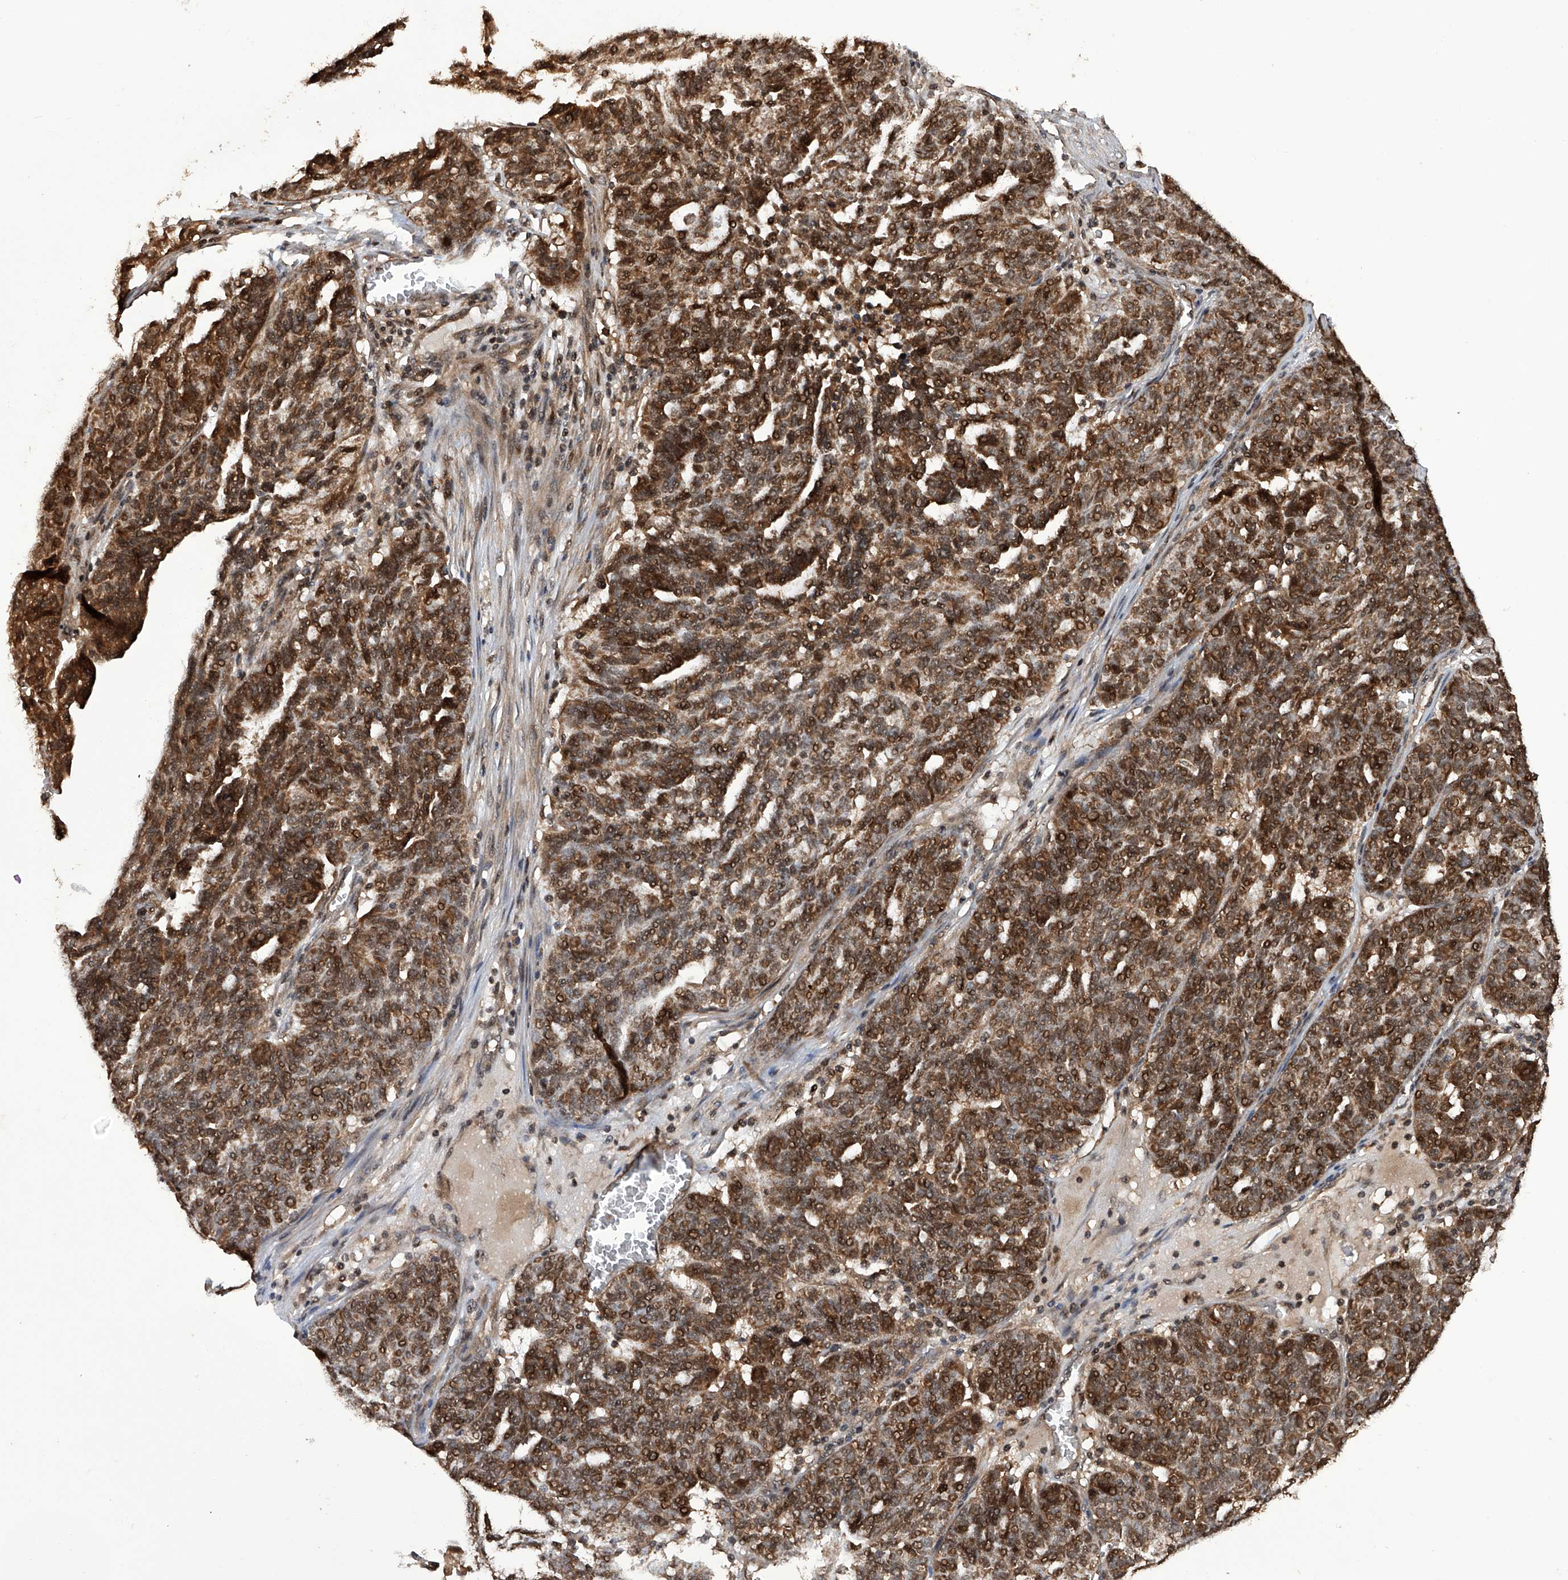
{"staining": {"intensity": "moderate", "quantity": ">75%", "location": "cytoplasmic/membranous,nuclear"}, "tissue": "ovarian cancer", "cell_type": "Tumor cells", "image_type": "cancer", "snomed": [{"axis": "morphology", "description": "Cystadenocarcinoma, serous, NOS"}, {"axis": "topography", "description": "Ovary"}], "caption": "Approximately >75% of tumor cells in human ovarian serous cystadenocarcinoma reveal moderate cytoplasmic/membranous and nuclear protein expression as visualized by brown immunohistochemical staining.", "gene": "LYSMD4", "patient": {"sex": "female", "age": 59}}